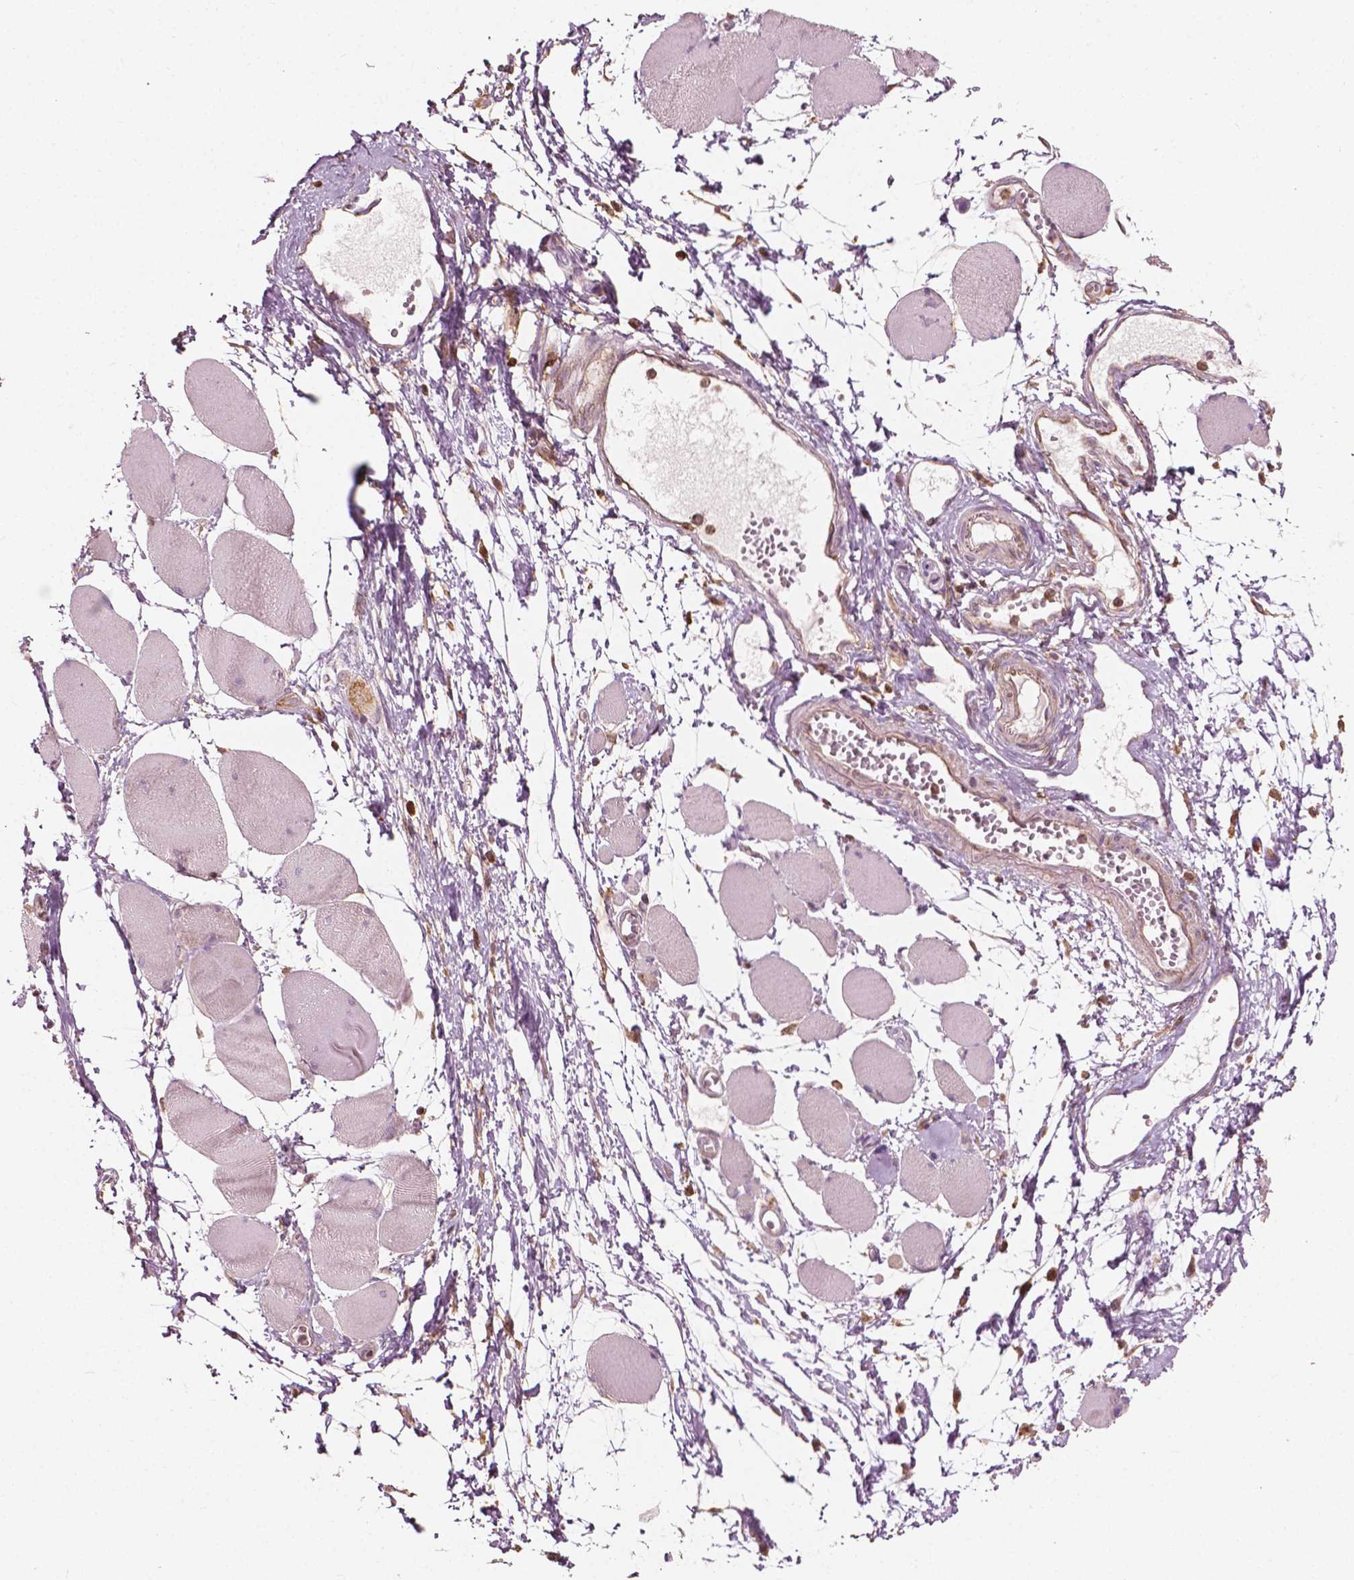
{"staining": {"intensity": "negative", "quantity": "none", "location": "none"}, "tissue": "skeletal muscle", "cell_type": "Myocytes", "image_type": "normal", "snomed": [{"axis": "morphology", "description": "Normal tissue, NOS"}, {"axis": "topography", "description": "Skeletal muscle"}], "caption": "An image of skeletal muscle stained for a protein exhibits no brown staining in myocytes. Nuclei are stained in blue.", "gene": "MCL1", "patient": {"sex": "female", "age": 75}}